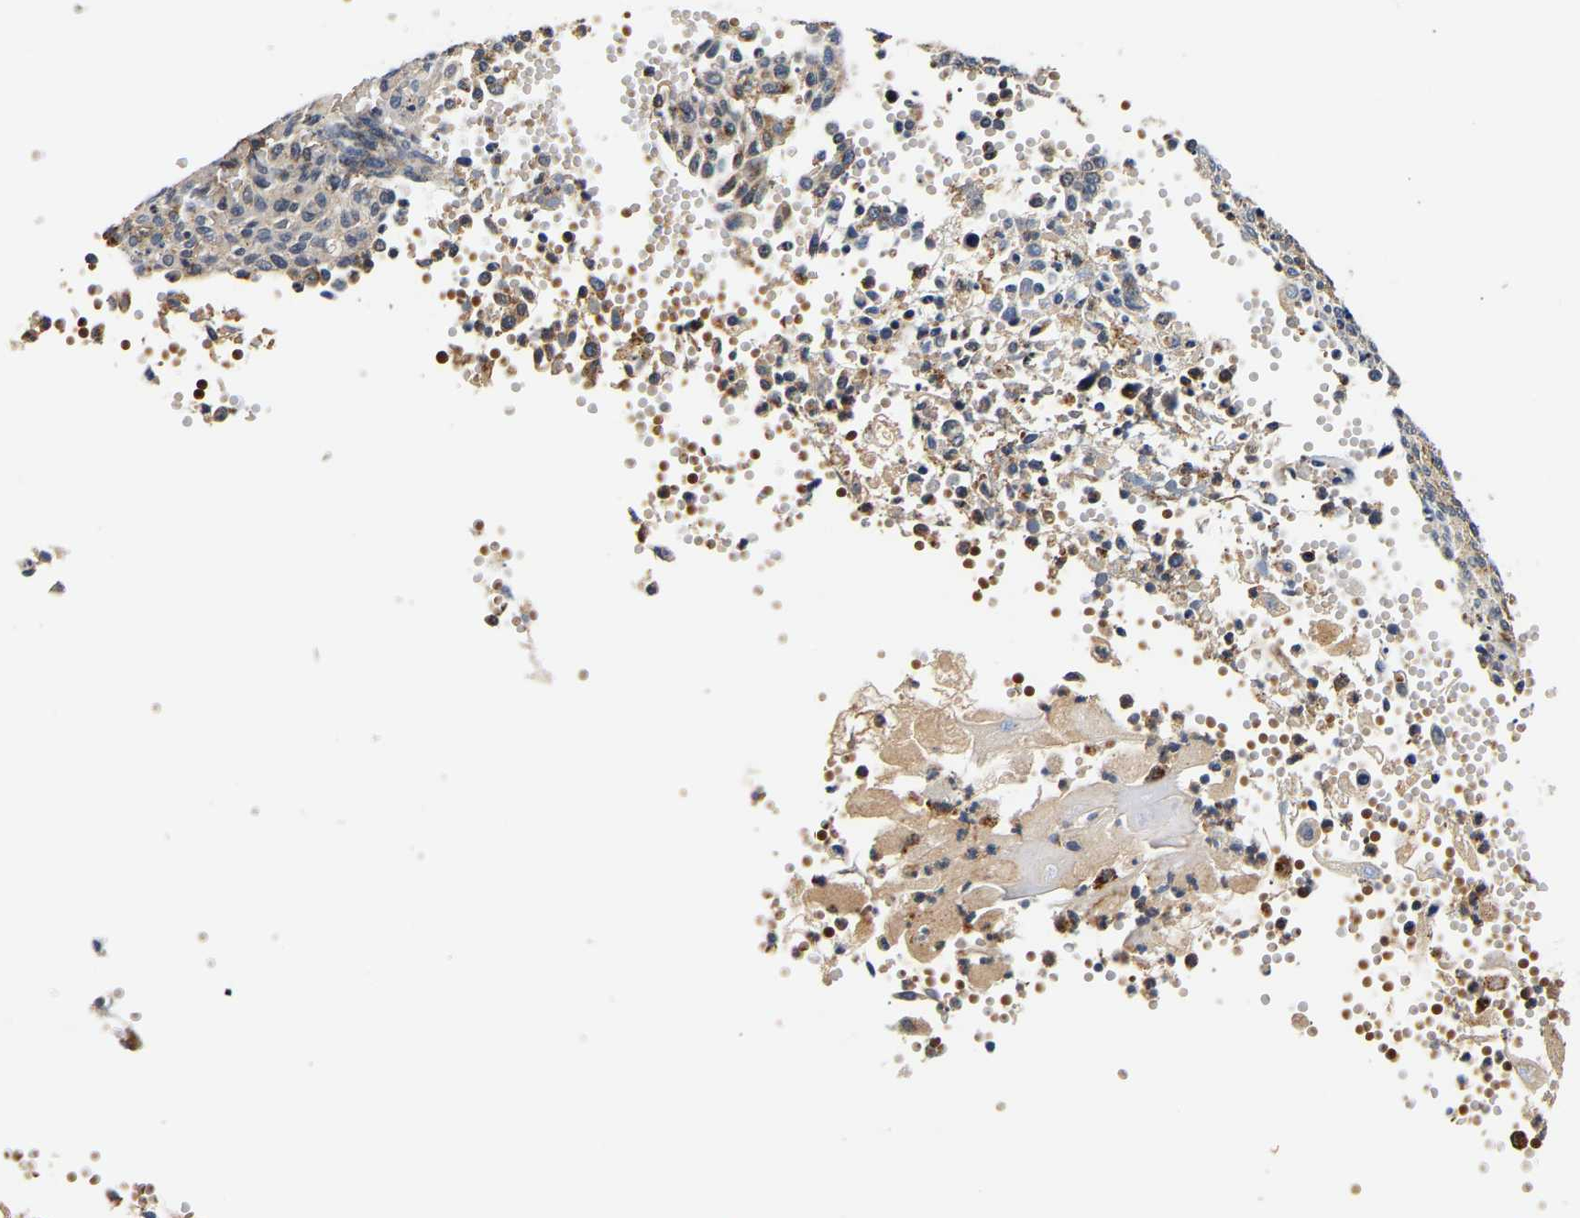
{"staining": {"intensity": "weak", "quantity": "25%-75%", "location": "cytoplasmic/membranous"}, "tissue": "cervical cancer", "cell_type": "Tumor cells", "image_type": "cancer", "snomed": [{"axis": "morphology", "description": "Squamous cell carcinoma, NOS"}, {"axis": "topography", "description": "Cervix"}], "caption": "Immunohistochemistry (IHC) photomicrograph of neoplastic tissue: squamous cell carcinoma (cervical) stained using immunohistochemistry (IHC) shows low levels of weak protein expression localized specifically in the cytoplasmic/membranous of tumor cells, appearing as a cytoplasmic/membranous brown color.", "gene": "SMU1", "patient": {"sex": "female", "age": 70}}